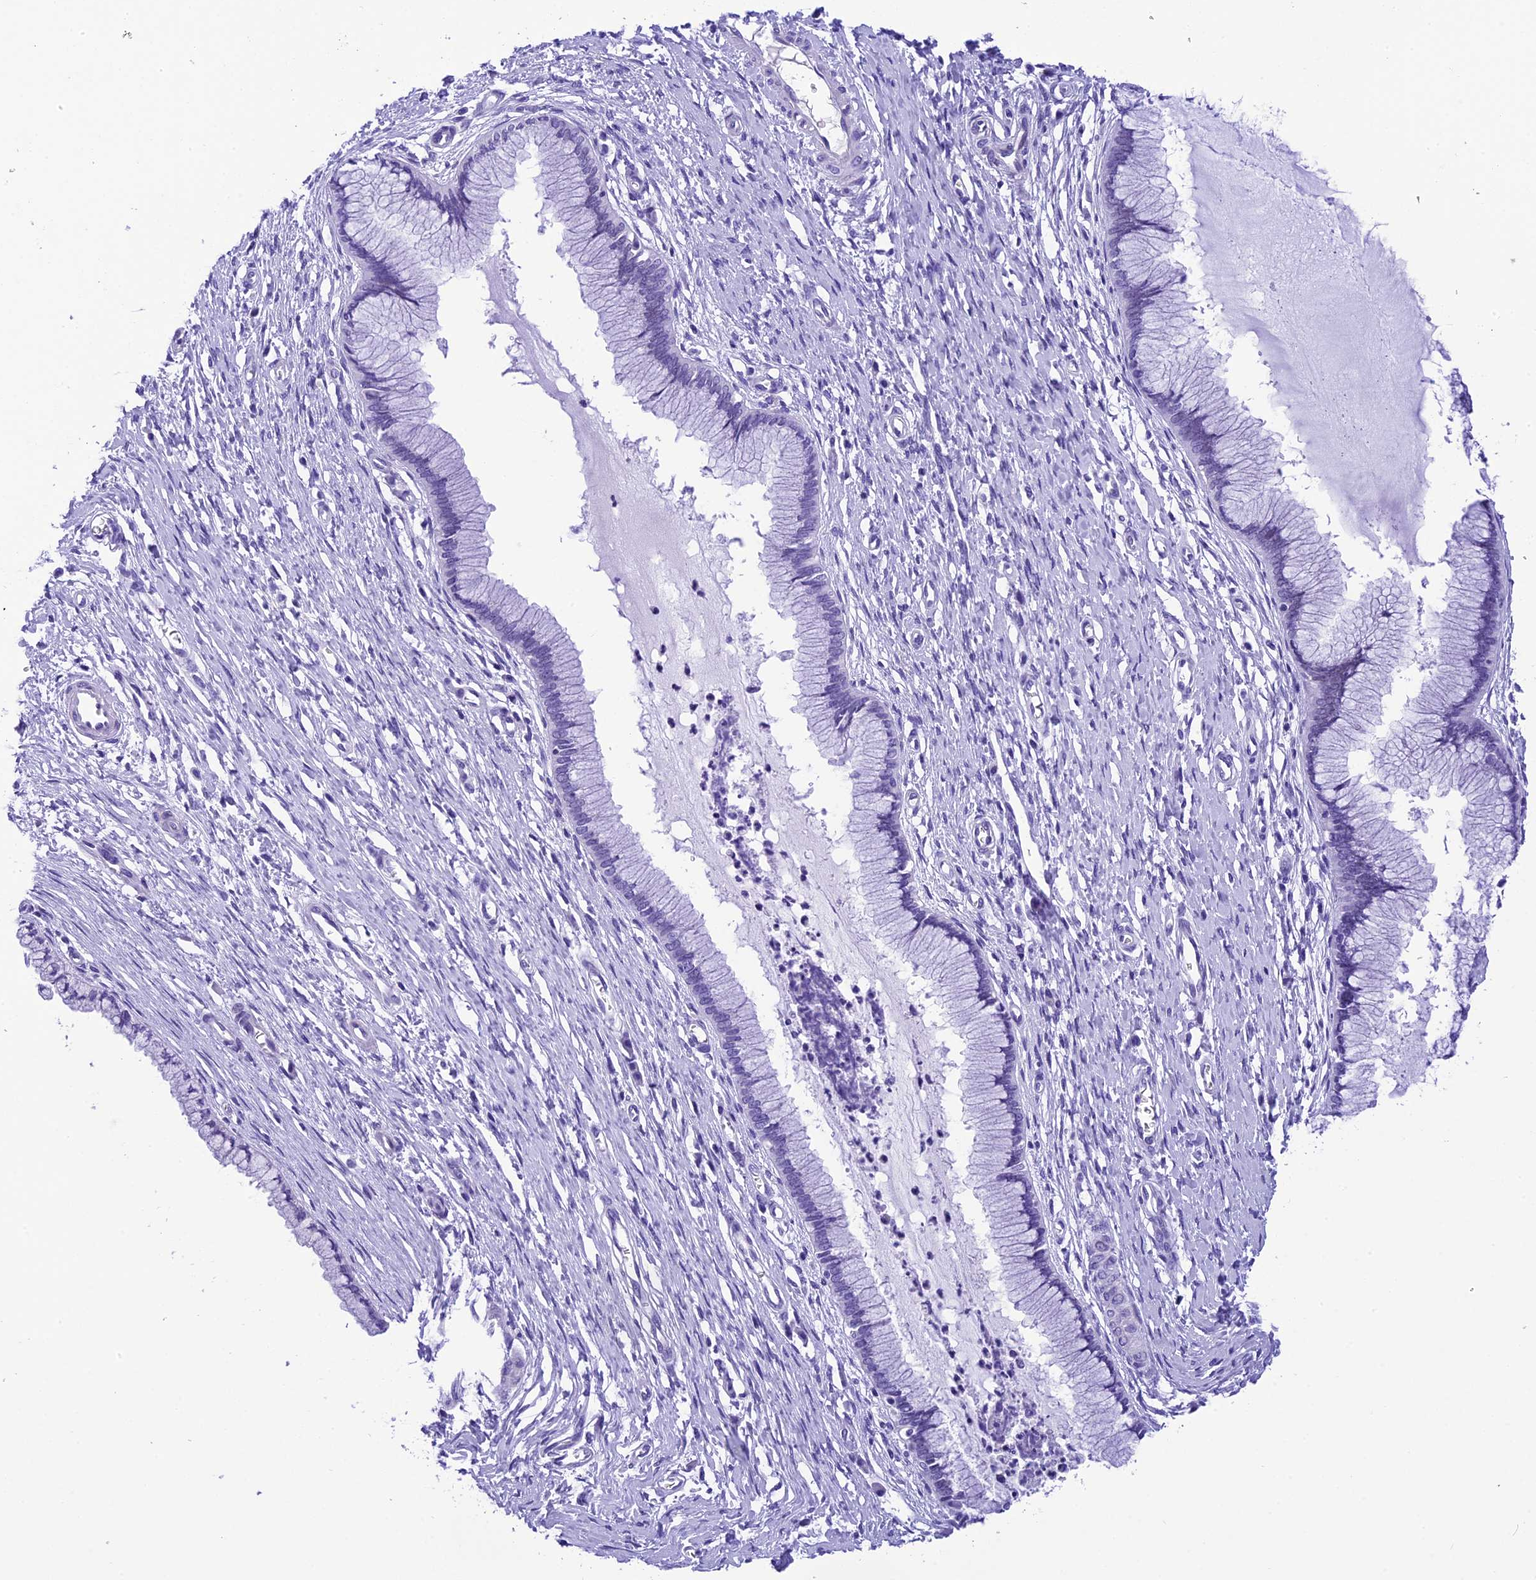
{"staining": {"intensity": "moderate", "quantity": "<25%", "location": "nuclear"}, "tissue": "cervix", "cell_type": "Glandular cells", "image_type": "normal", "snomed": [{"axis": "morphology", "description": "Normal tissue, NOS"}, {"axis": "topography", "description": "Cervix"}], "caption": "DAB (3,3'-diaminobenzidine) immunohistochemical staining of normal human cervix demonstrates moderate nuclear protein staining in approximately <25% of glandular cells.", "gene": "METTL25", "patient": {"sex": "female", "age": 55}}